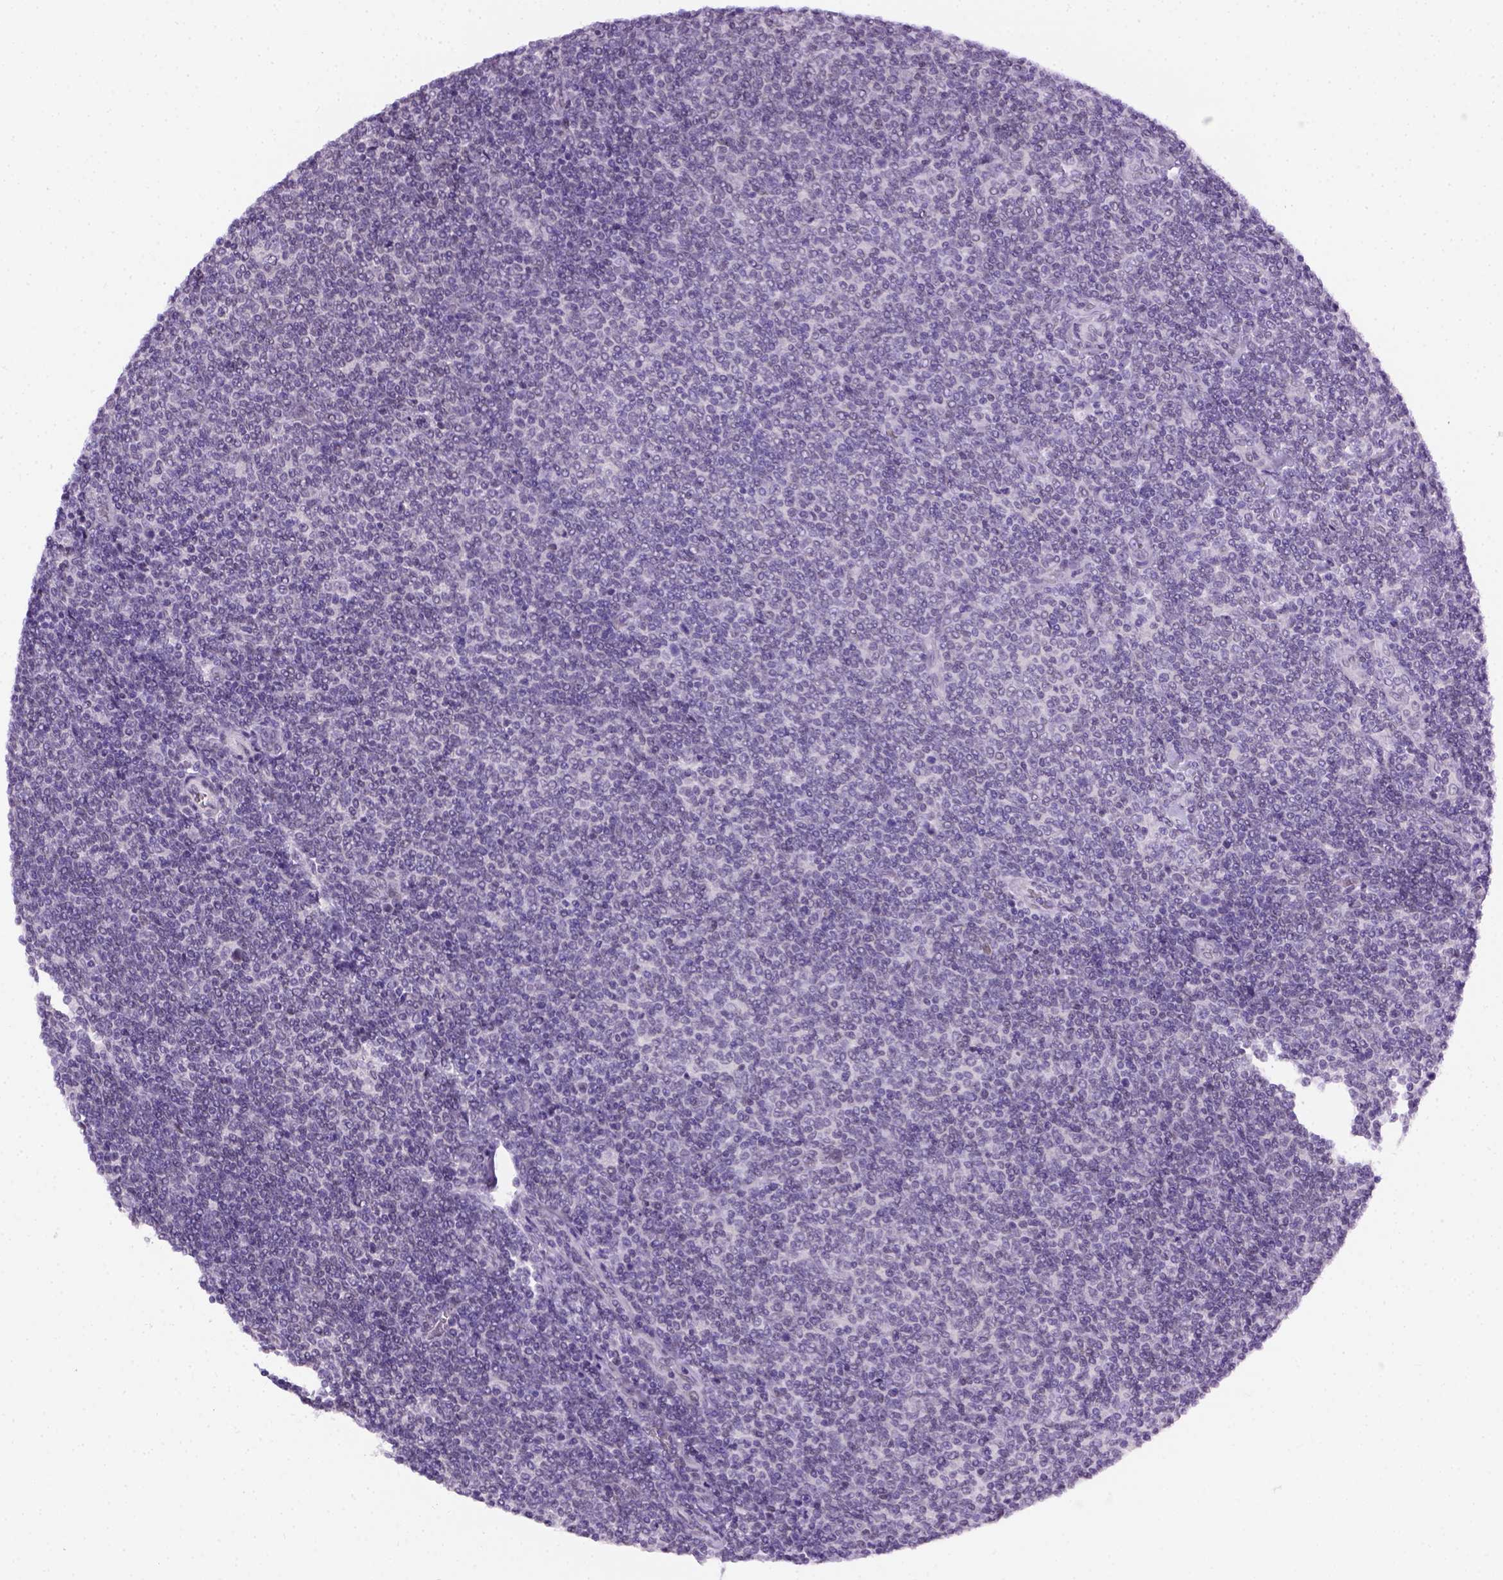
{"staining": {"intensity": "negative", "quantity": "none", "location": "none"}, "tissue": "lymphoma", "cell_type": "Tumor cells", "image_type": "cancer", "snomed": [{"axis": "morphology", "description": "Malignant lymphoma, non-Hodgkin's type, Low grade"}, {"axis": "topography", "description": "Lymph node"}], "caption": "Immunohistochemistry (IHC) image of neoplastic tissue: lymphoma stained with DAB displays no significant protein staining in tumor cells. (DAB (3,3'-diaminobenzidine) immunohistochemistry, high magnification).", "gene": "FAM184B", "patient": {"sex": "male", "age": 52}}